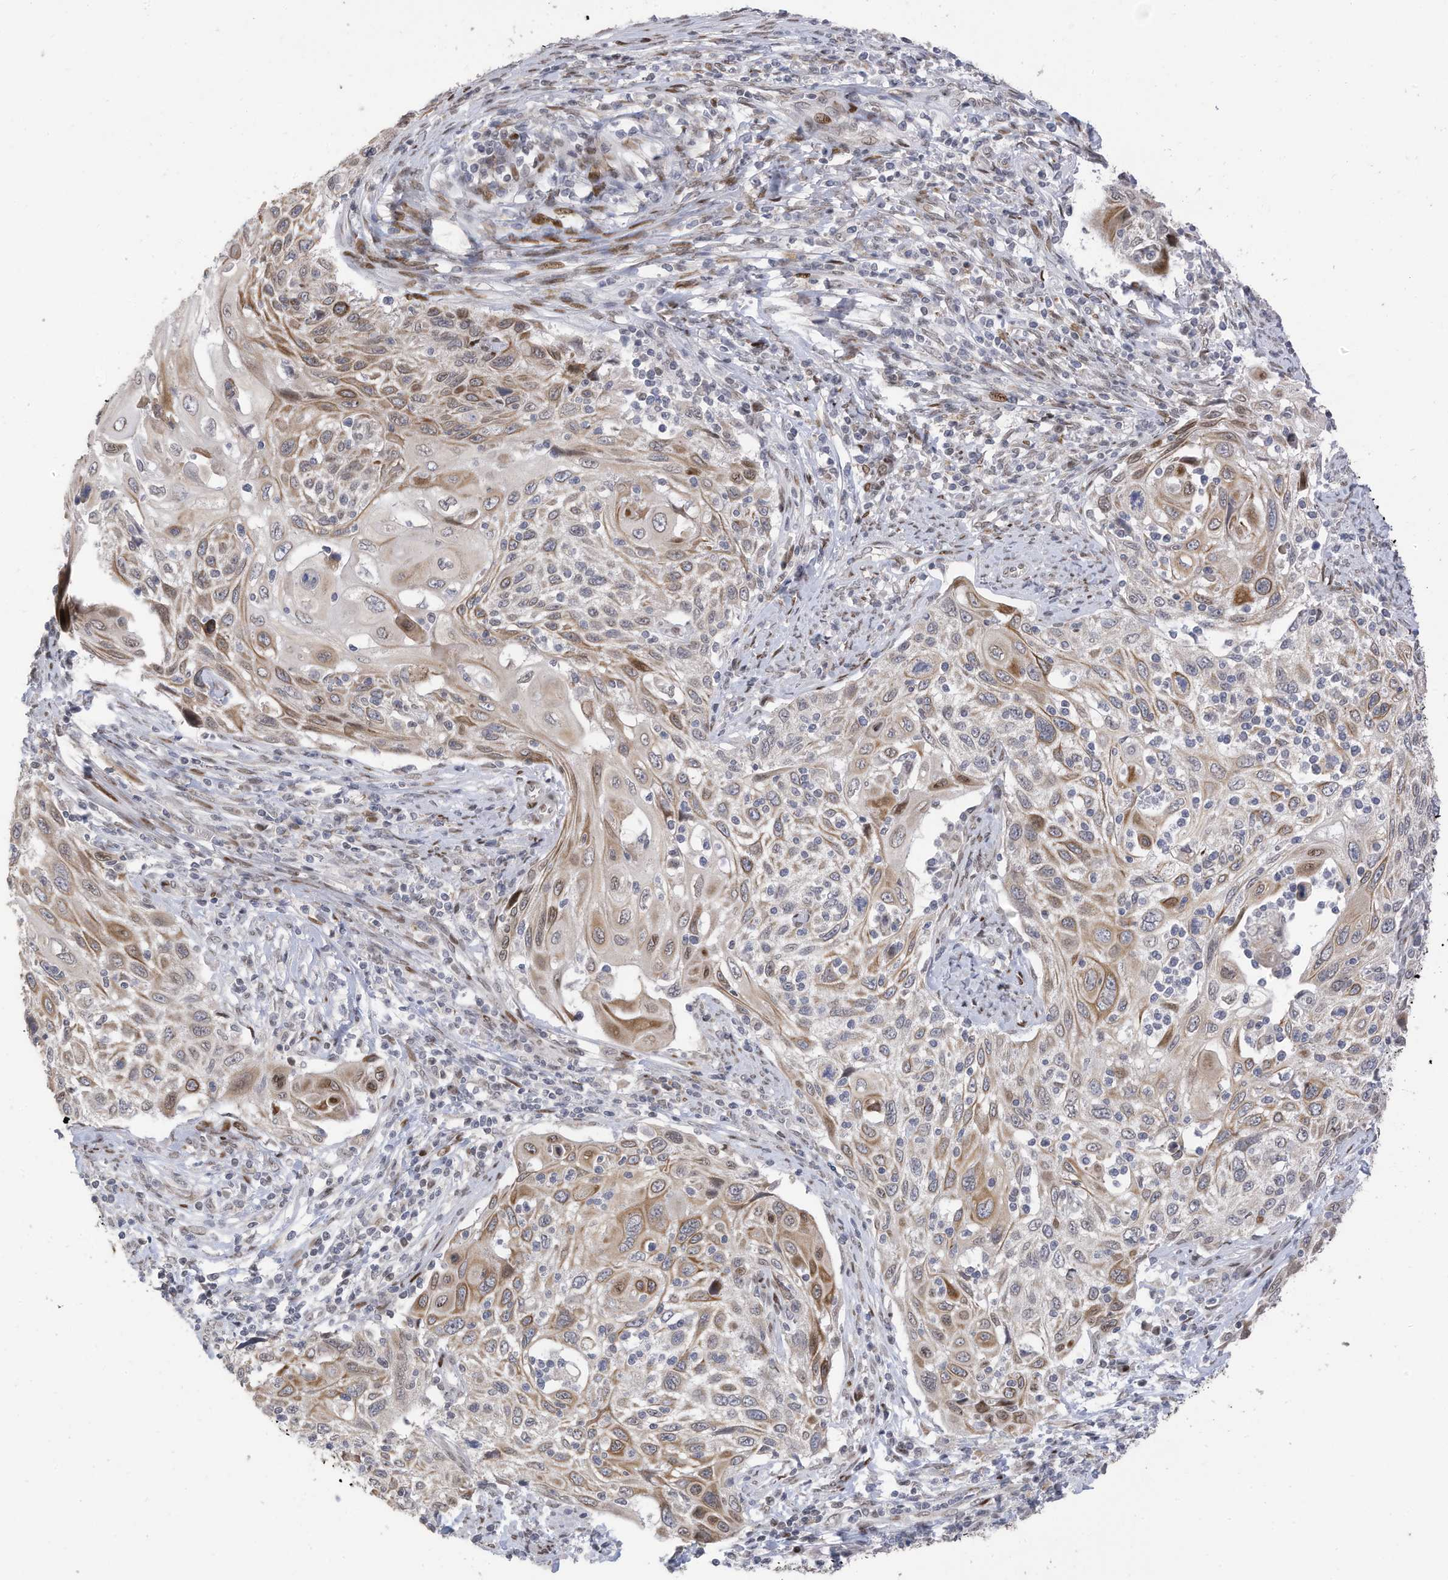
{"staining": {"intensity": "moderate", "quantity": "25%-75%", "location": "cytoplasmic/membranous,nuclear"}, "tissue": "cervical cancer", "cell_type": "Tumor cells", "image_type": "cancer", "snomed": [{"axis": "morphology", "description": "Squamous cell carcinoma, NOS"}, {"axis": "topography", "description": "Cervix"}], "caption": "A medium amount of moderate cytoplasmic/membranous and nuclear staining is identified in about 25%-75% of tumor cells in cervical squamous cell carcinoma tissue. Immunohistochemistry (ihc) stains the protein of interest in brown and the nuclei are stained blue.", "gene": "RABL3", "patient": {"sex": "female", "age": 70}}